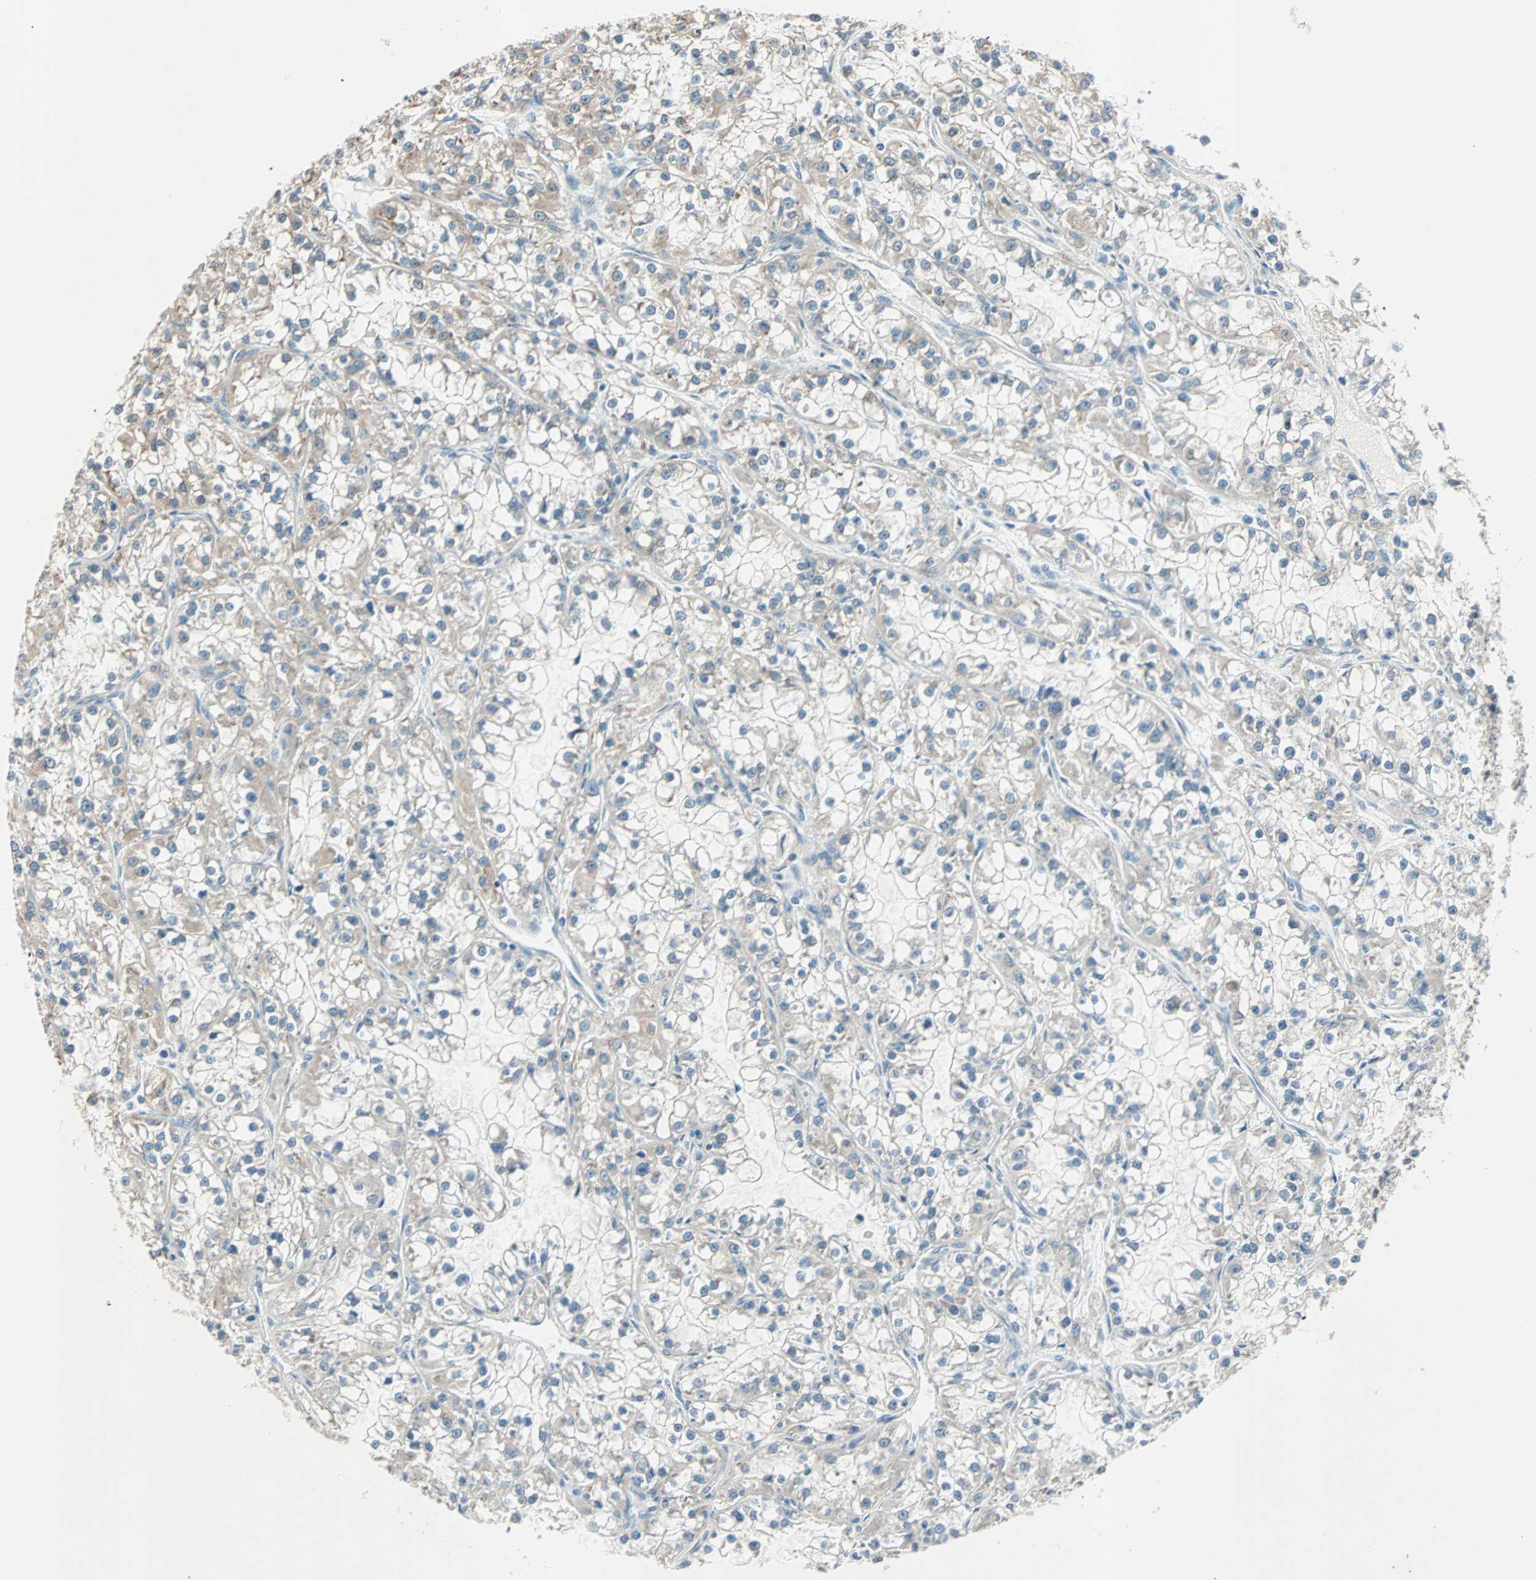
{"staining": {"intensity": "weak", "quantity": "25%-75%", "location": "cytoplasmic/membranous"}, "tissue": "renal cancer", "cell_type": "Tumor cells", "image_type": "cancer", "snomed": [{"axis": "morphology", "description": "Adenocarcinoma, NOS"}, {"axis": "topography", "description": "Kidney"}], "caption": "Adenocarcinoma (renal) was stained to show a protein in brown. There is low levels of weak cytoplasmic/membranous positivity in approximately 25%-75% of tumor cells. (Brightfield microscopy of DAB IHC at high magnification).", "gene": "PGBD1", "patient": {"sex": "female", "age": 52}}